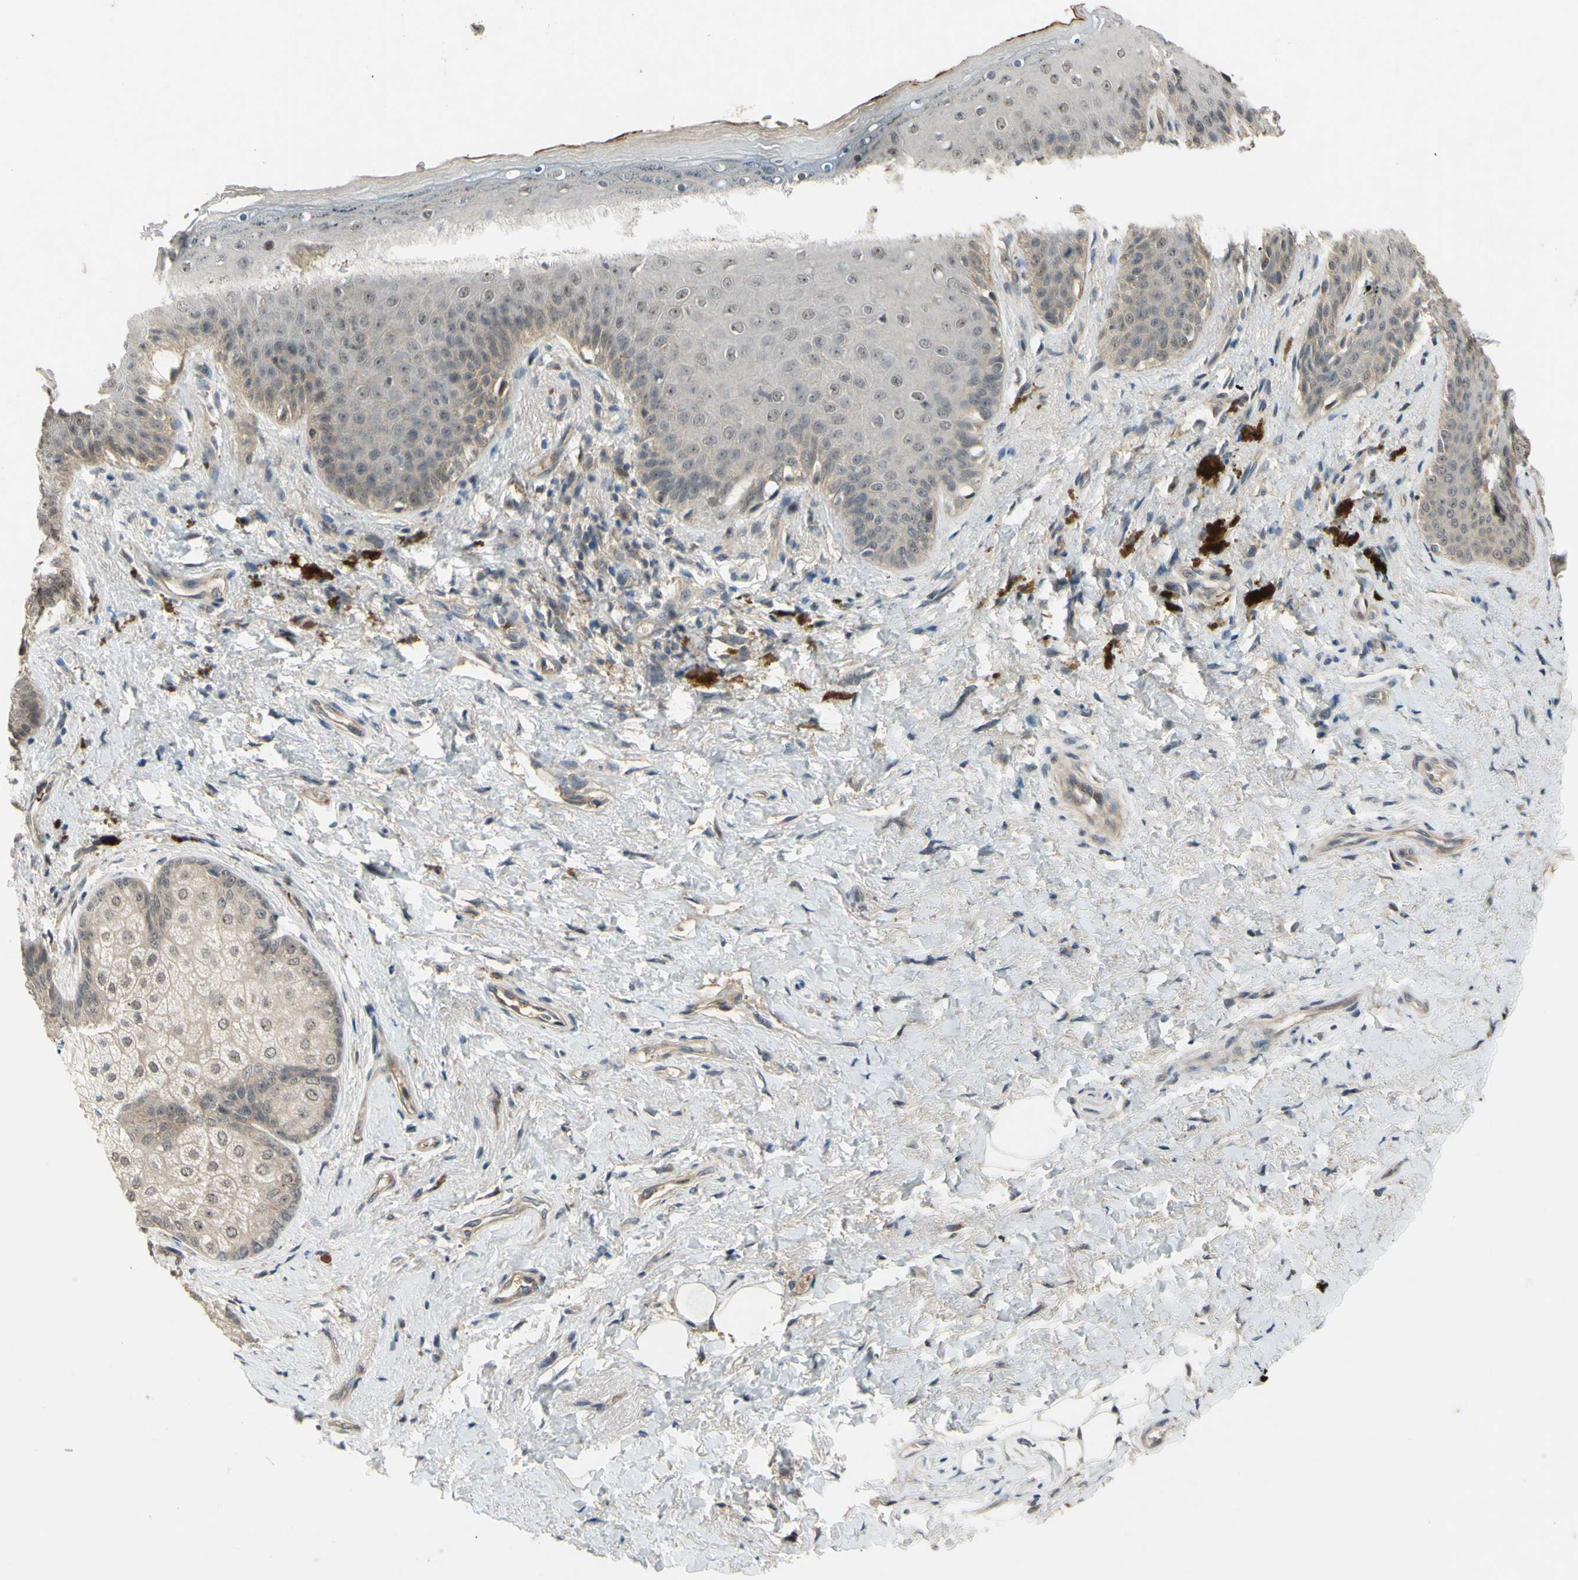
{"staining": {"intensity": "weak", "quantity": "25%-75%", "location": "cytoplasmic/membranous"}, "tissue": "skin", "cell_type": "Epidermal cells", "image_type": "normal", "snomed": [{"axis": "morphology", "description": "Normal tissue, NOS"}, {"axis": "topography", "description": "Anal"}], "caption": "Weak cytoplasmic/membranous protein positivity is identified in about 25%-75% of epidermal cells in skin.", "gene": "ALK", "patient": {"sex": "female", "age": 46}}